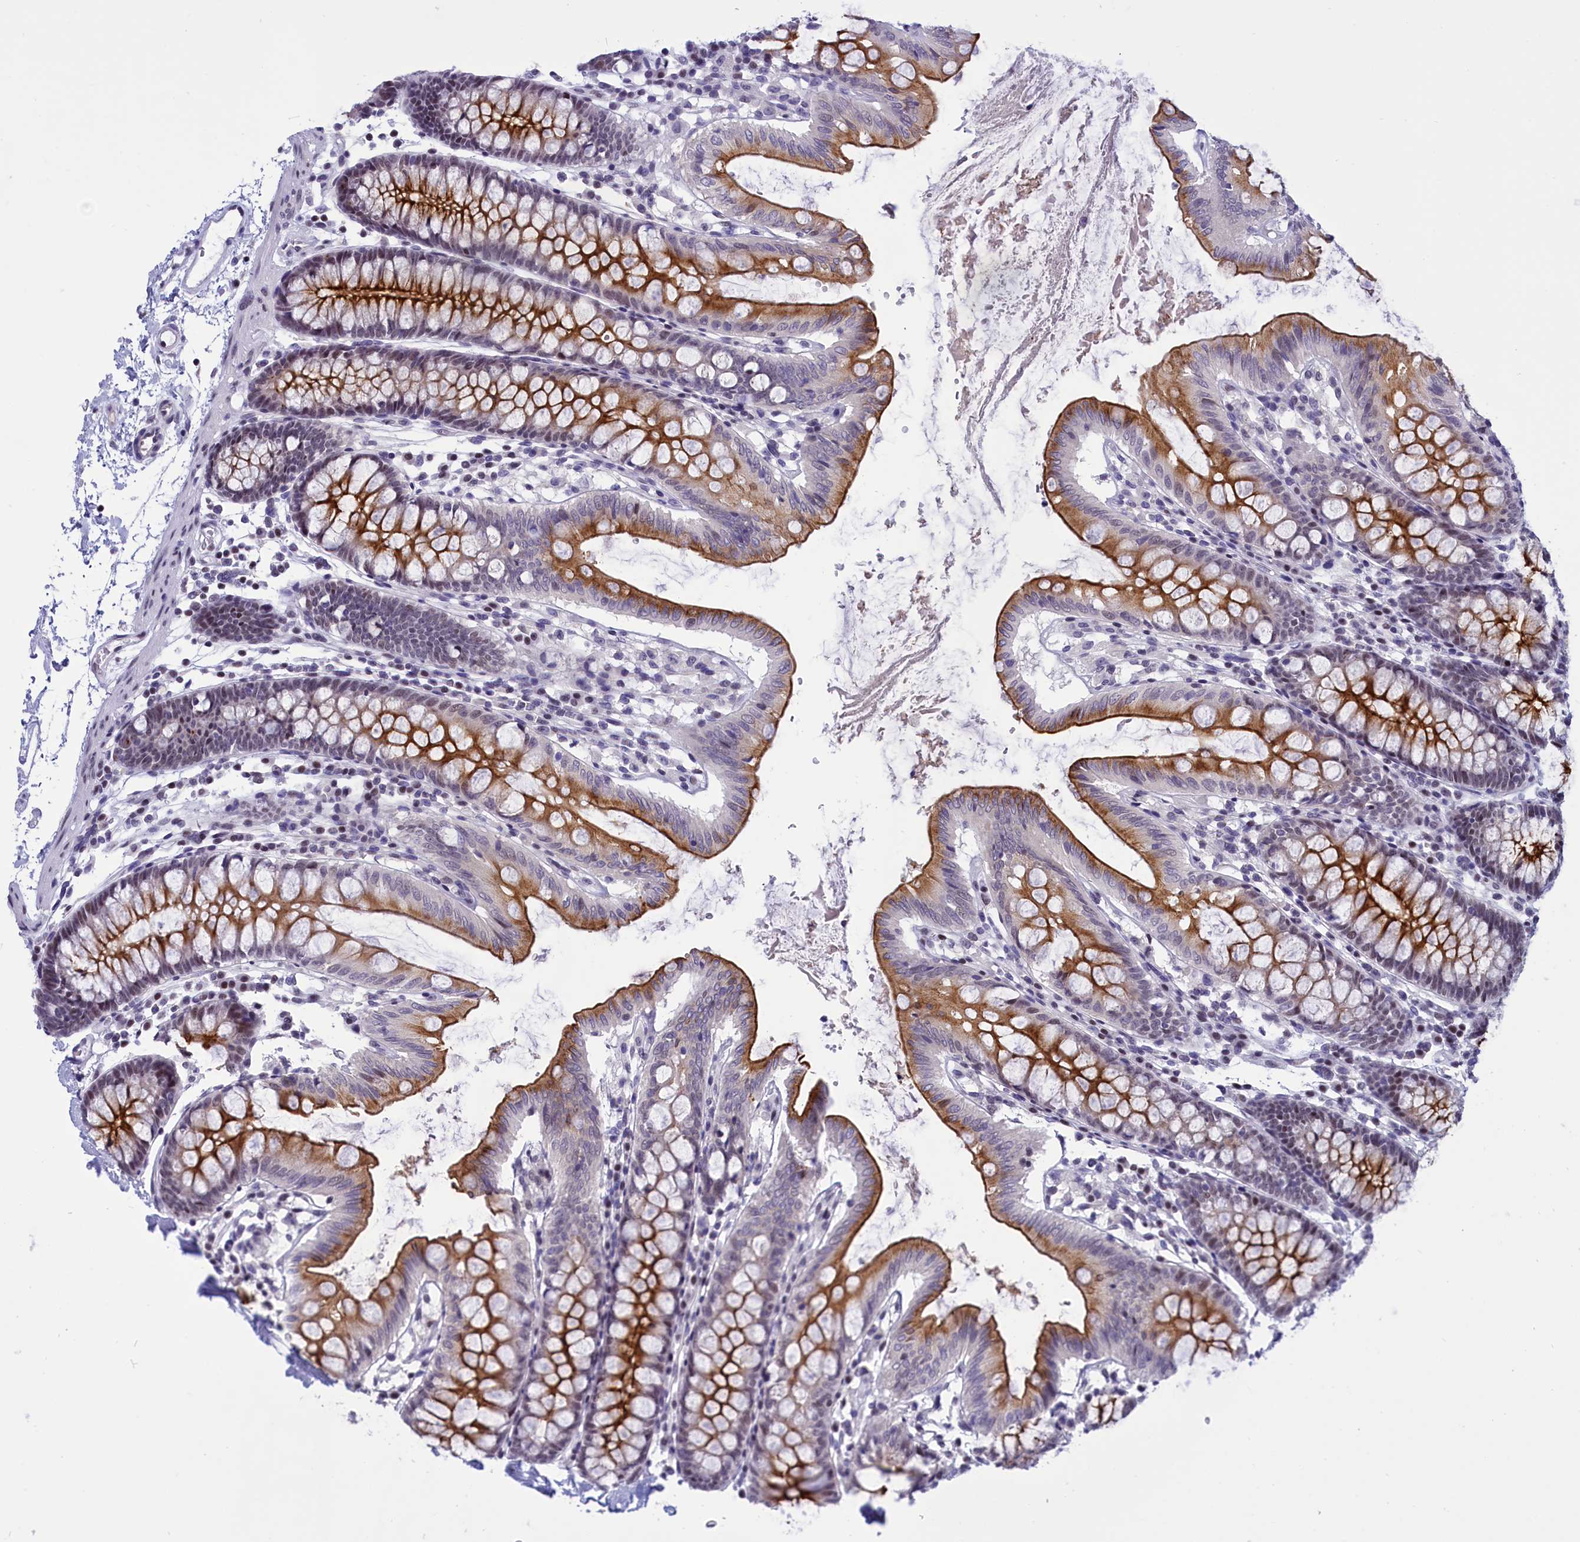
{"staining": {"intensity": "negative", "quantity": "none", "location": "none"}, "tissue": "colon", "cell_type": "Endothelial cells", "image_type": "normal", "snomed": [{"axis": "morphology", "description": "Normal tissue, NOS"}, {"axis": "topography", "description": "Colon"}], "caption": "Immunohistochemistry photomicrograph of normal colon: human colon stained with DAB exhibits no significant protein positivity in endothelial cells. (DAB IHC with hematoxylin counter stain).", "gene": "SPIRE2", "patient": {"sex": "male", "age": 75}}